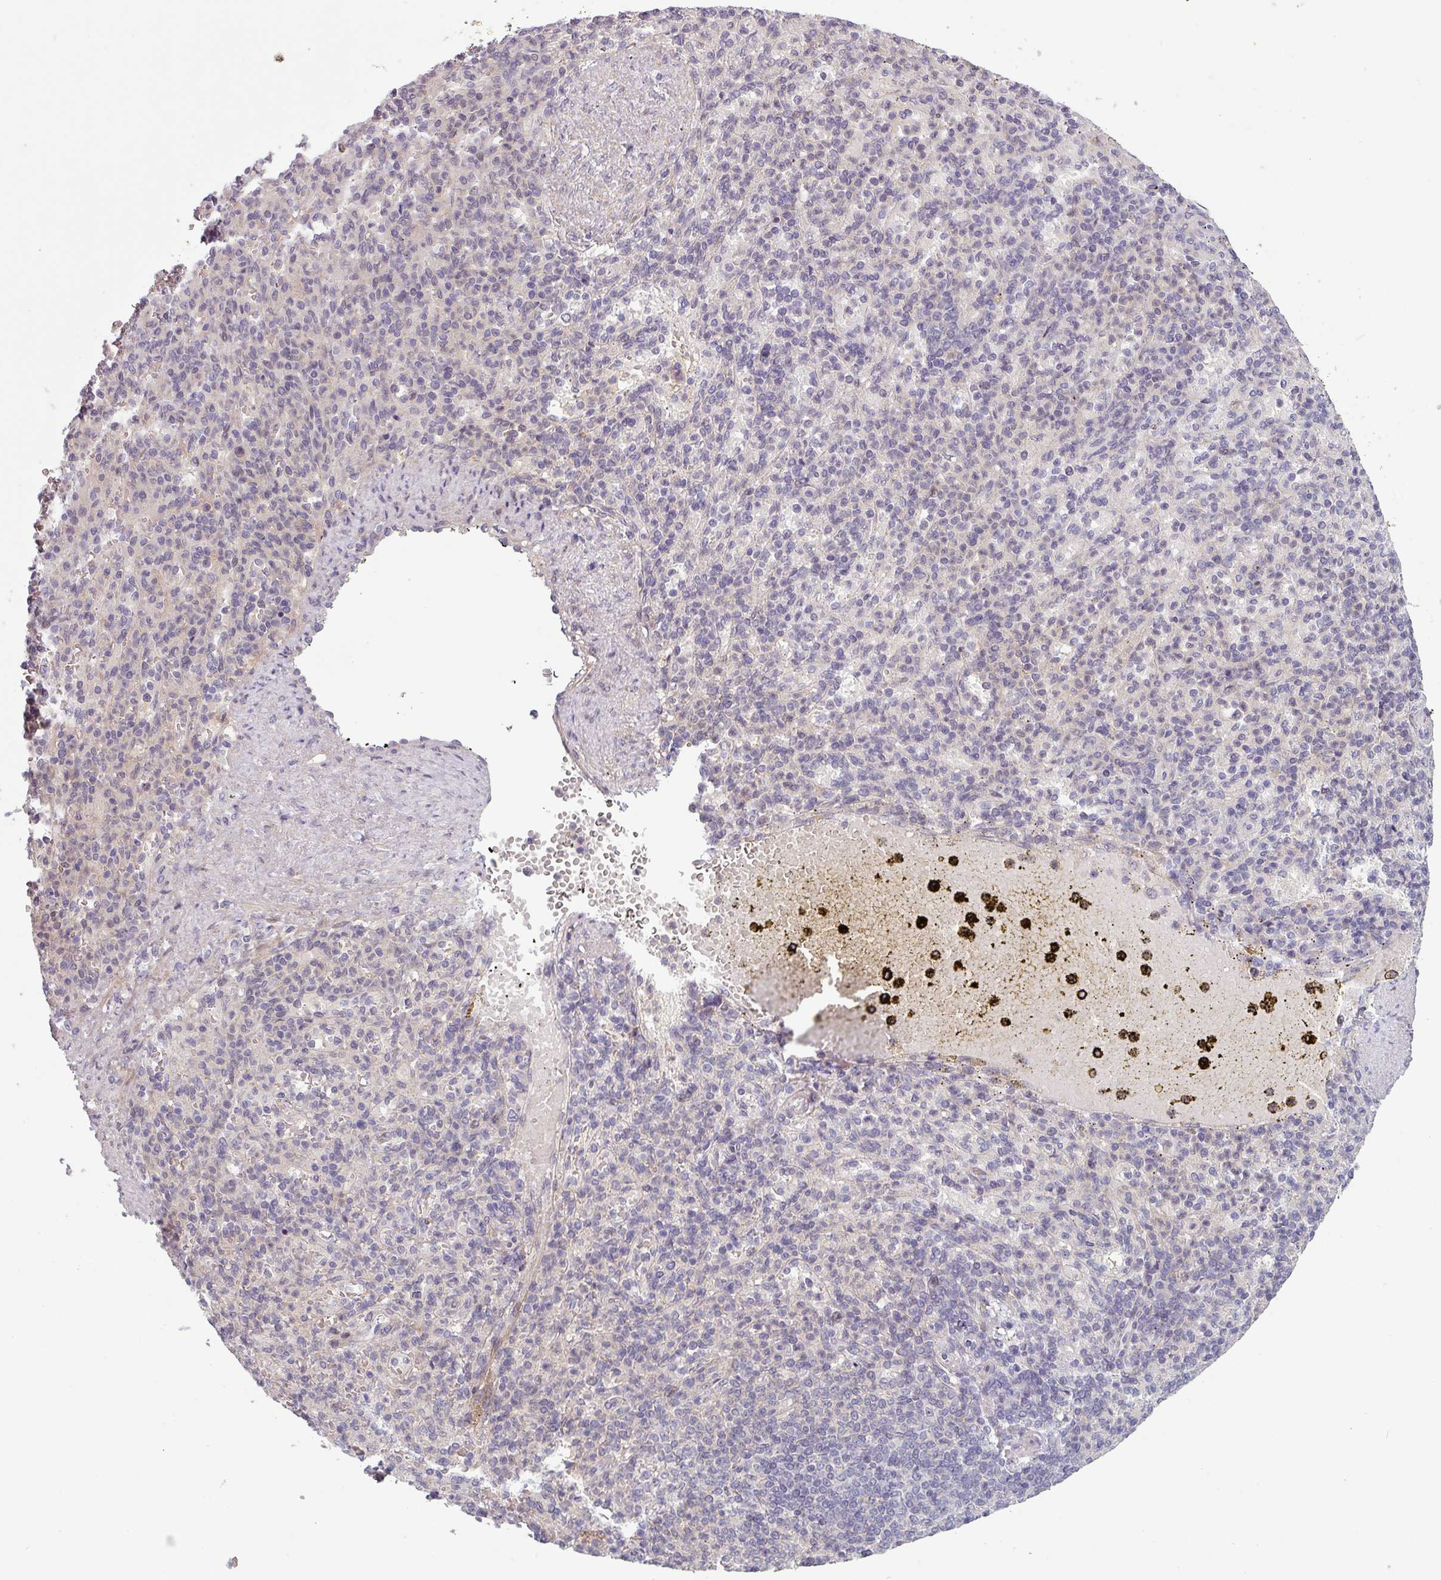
{"staining": {"intensity": "negative", "quantity": "none", "location": "none"}, "tissue": "spleen", "cell_type": "Cells in red pulp", "image_type": "normal", "snomed": [{"axis": "morphology", "description": "Normal tissue, NOS"}, {"axis": "topography", "description": "Spleen"}], "caption": "Normal spleen was stained to show a protein in brown. There is no significant expression in cells in red pulp. (Immunohistochemistry, brightfield microscopy, high magnification).", "gene": "PRAMEF12", "patient": {"sex": "female", "age": 74}}